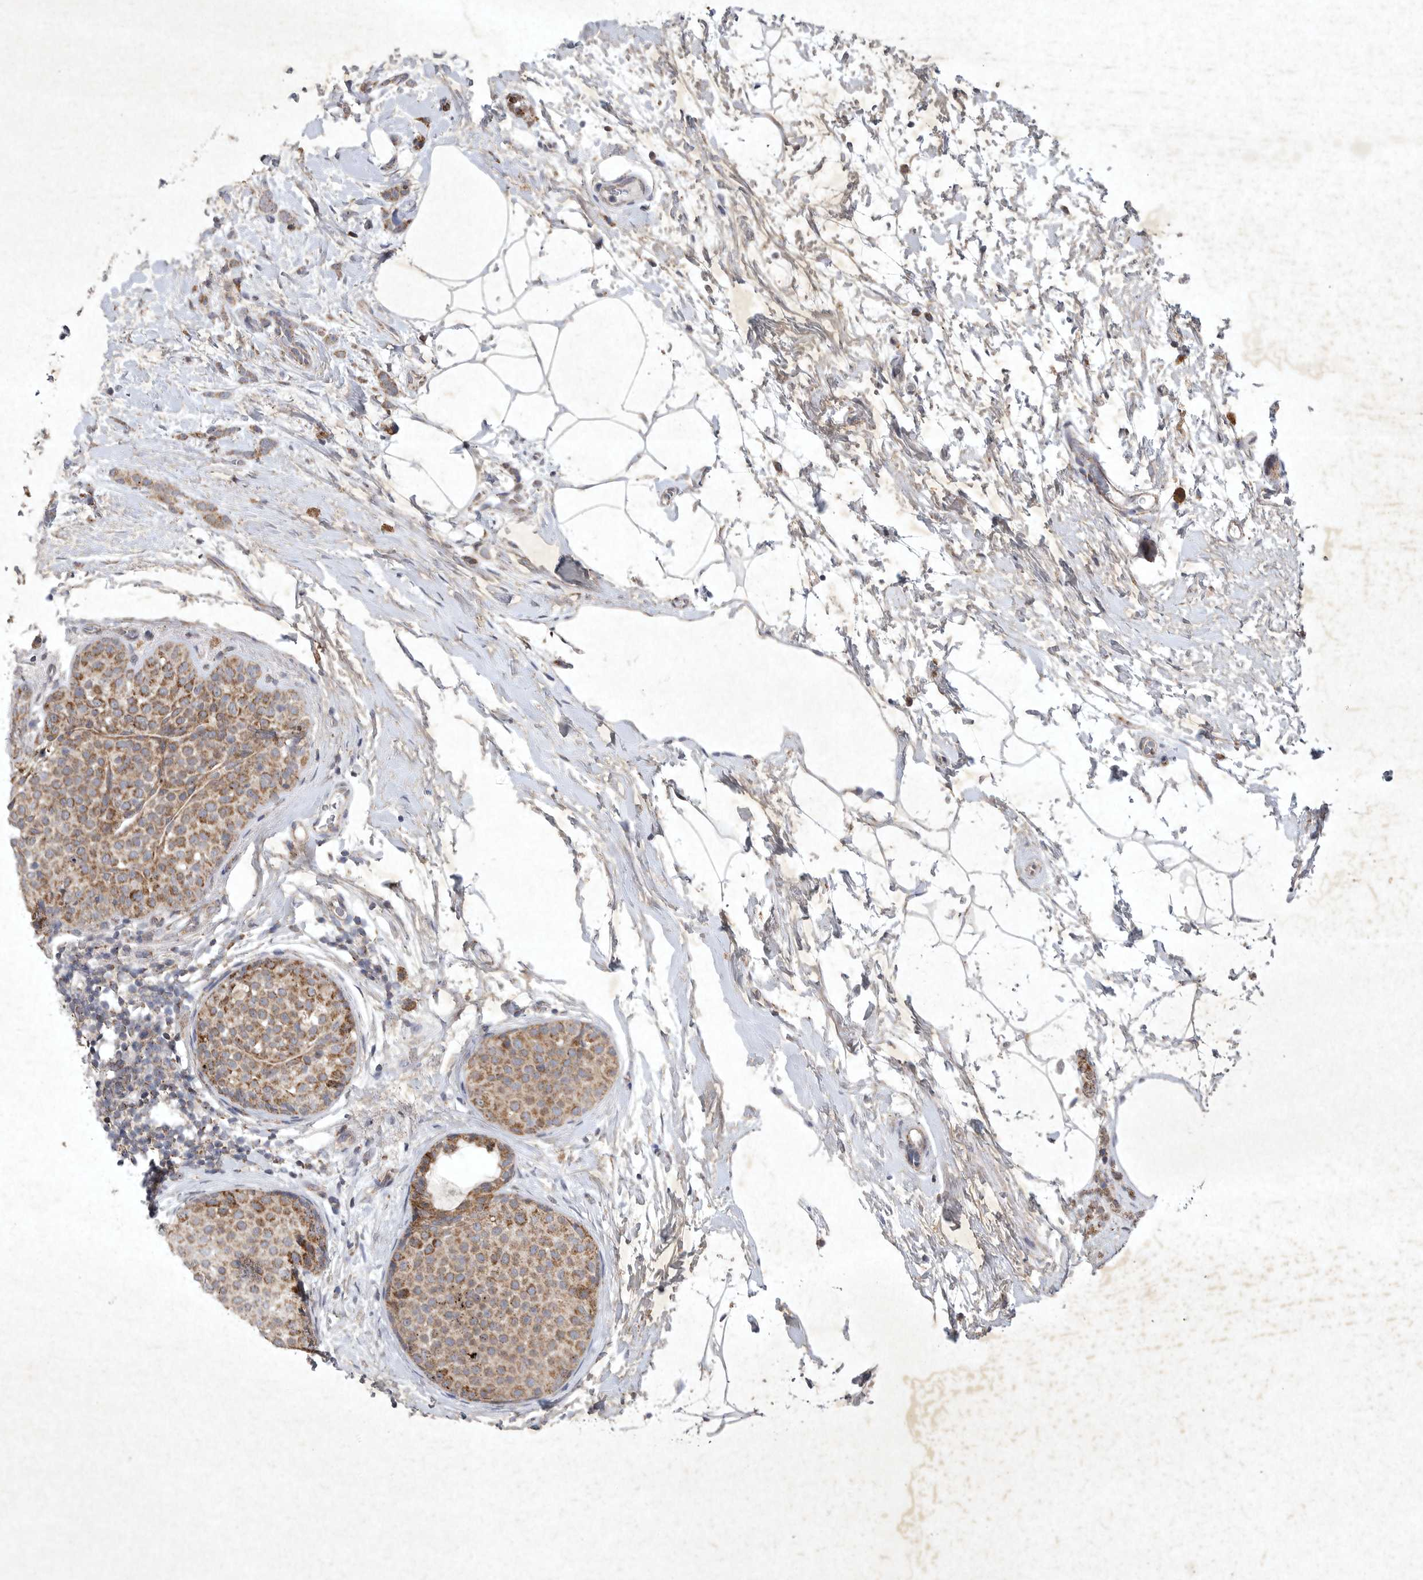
{"staining": {"intensity": "moderate", "quantity": ">75%", "location": "cytoplasmic/membranous"}, "tissue": "breast cancer", "cell_type": "Tumor cells", "image_type": "cancer", "snomed": [{"axis": "morphology", "description": "Lobular carcinoma, in situ"}, {"axis": "morphology", "description": "Lobular carcinoma"}, {"axis": "topography", "description": "Breast"}], "caption": "Immunohistochemical staining of breast lobular carcinoma displays medium levels of moderate cytoplasmic/membranous protein expression in approximately >75% of tumor cells.", "gene": "DDR1", "patient": {"sex": "female", "age": 41}}